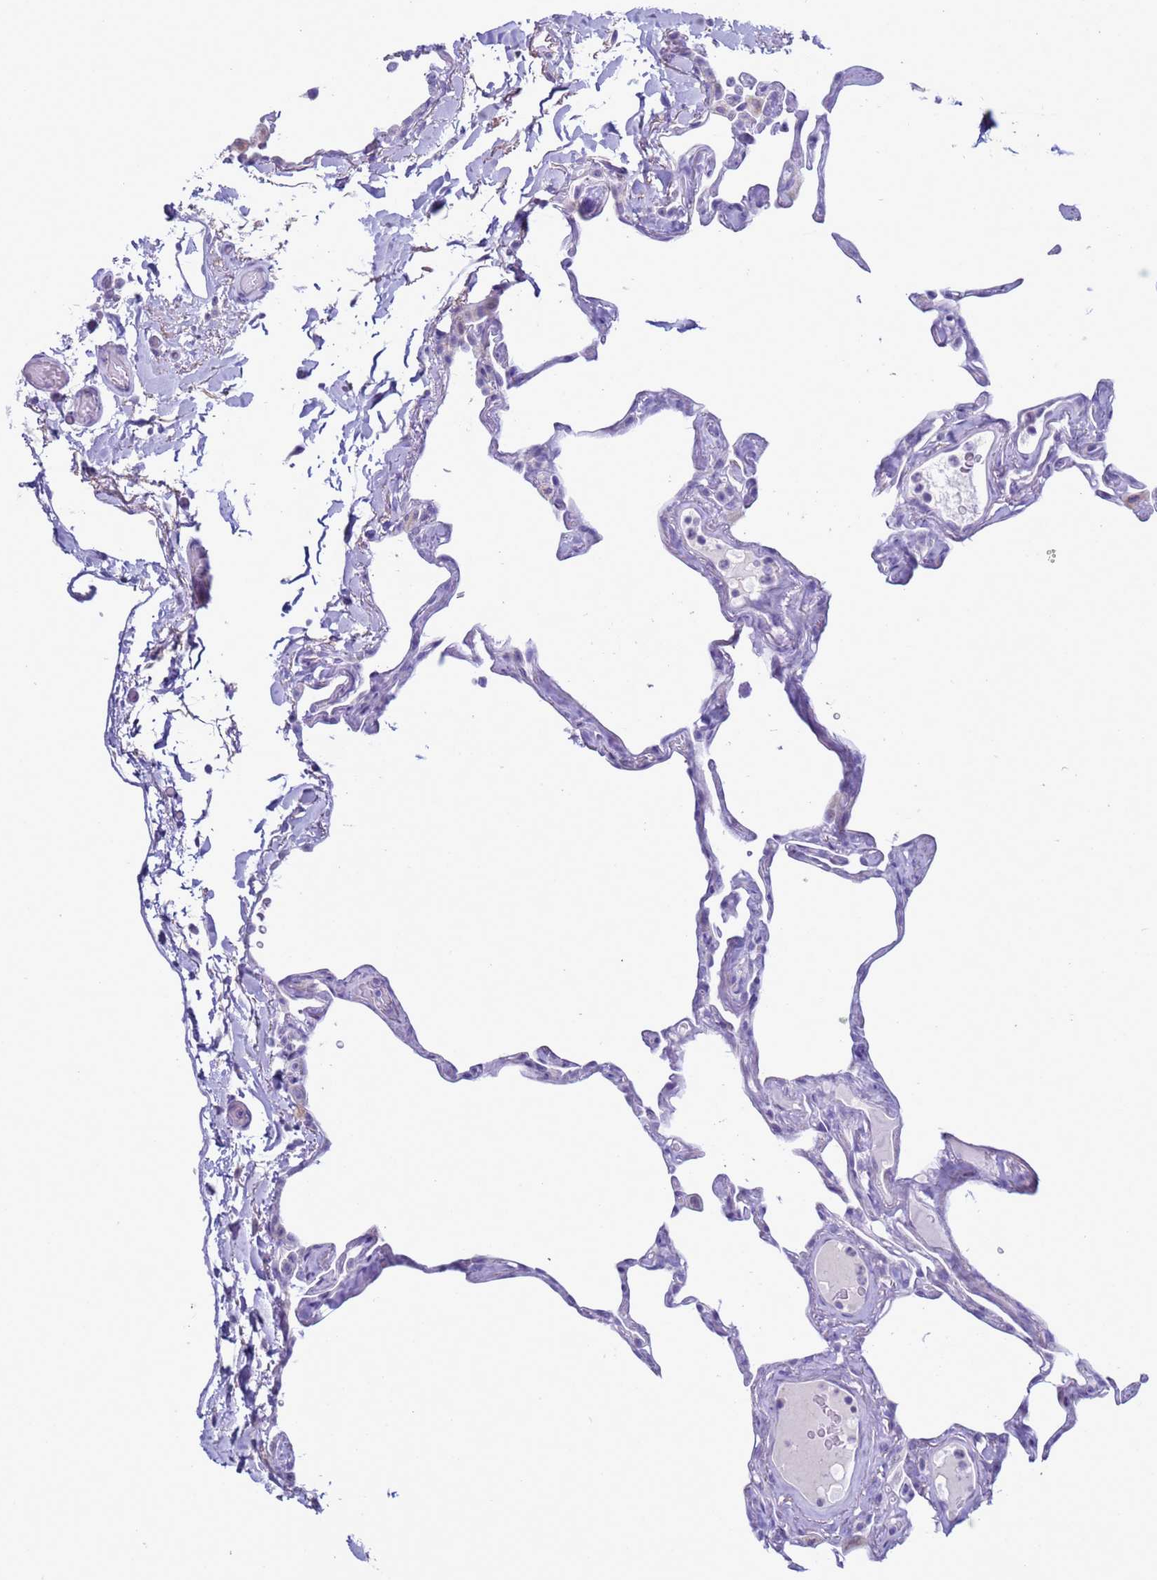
{"staining": {"intensity": "negative", "quantity": "none", "location": "none"}, "tissue": "lung", "cell_type": "Alveolar cells", "image_type": "normal", "snomed": [{"axis": "morphology", "description": "Normal tissue, NOS"}, {"axis": "topography", "description": "Lung"}], "caption": "Histopathology image shows no significant protein expression in alveolar cells of normal lung. (DAB (3,3'-diaminobenzidine) IHC with hematoxylin counter stain).", "gene": "ABHD17B", "patient": {"sex": "male", "age": 65}}